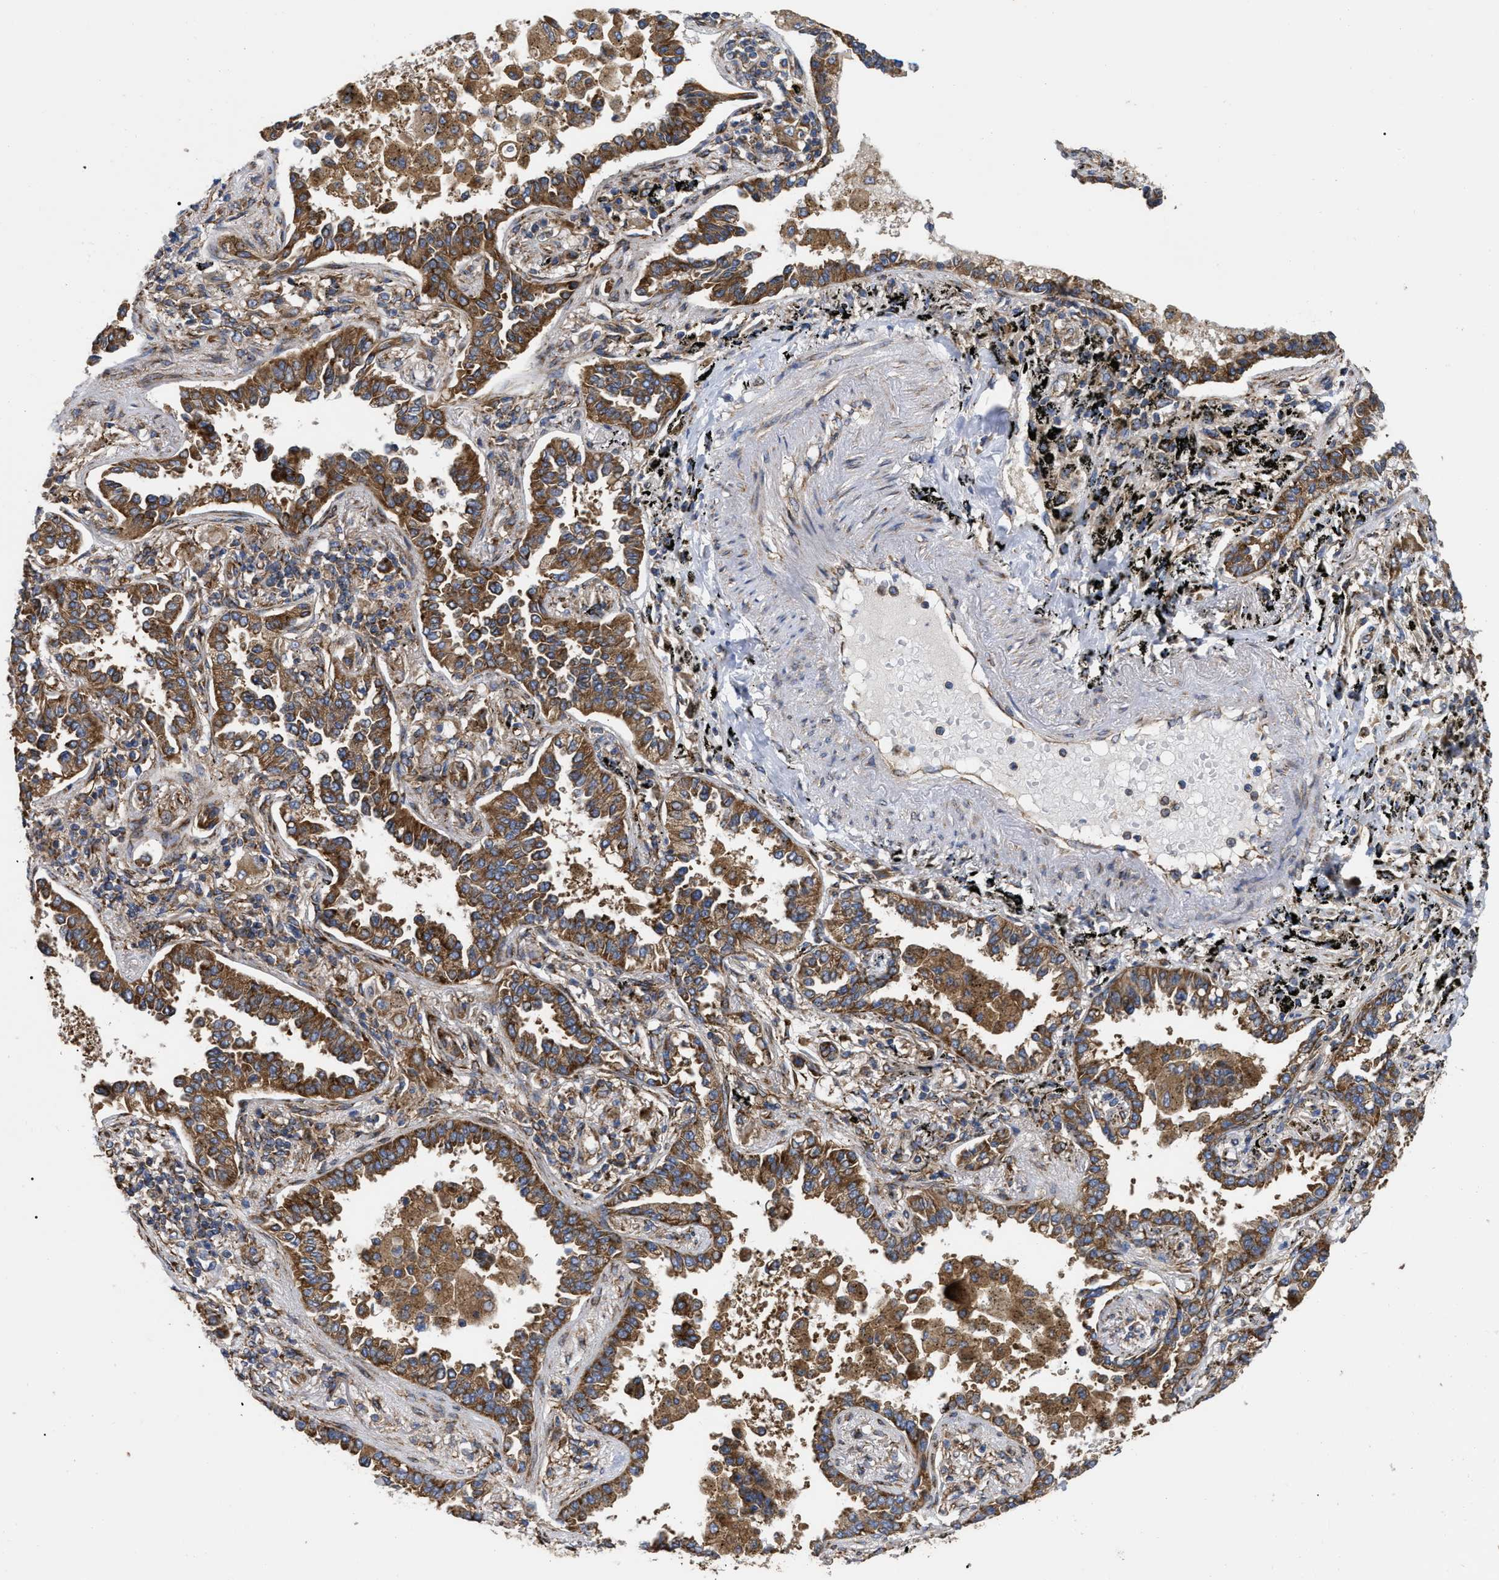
{"staining": {"intensity": "strong", "quantity": ">75%", "location": "cytoplasmic/membranous"}, "tissue": "lung cancer", "cell_type": "Tumor cells", "image_type": "cancer", "snomed": [{"axis": "morphology", "description": "Normal tissue, NOS"}, {"axis": "morphology", "description": "Adenocarcinoma, NOS"}, {"axis": "topography", "description": "Lung"}], "caption": "Lung adenocarcinoma tissue reveals strong cytoplasmic/membranous staining in approximately >75% of tumor cells, visualized by immunohistochemistry.", "gene": "FAM120A", "patient": {"sex": "male", "age": 59}}